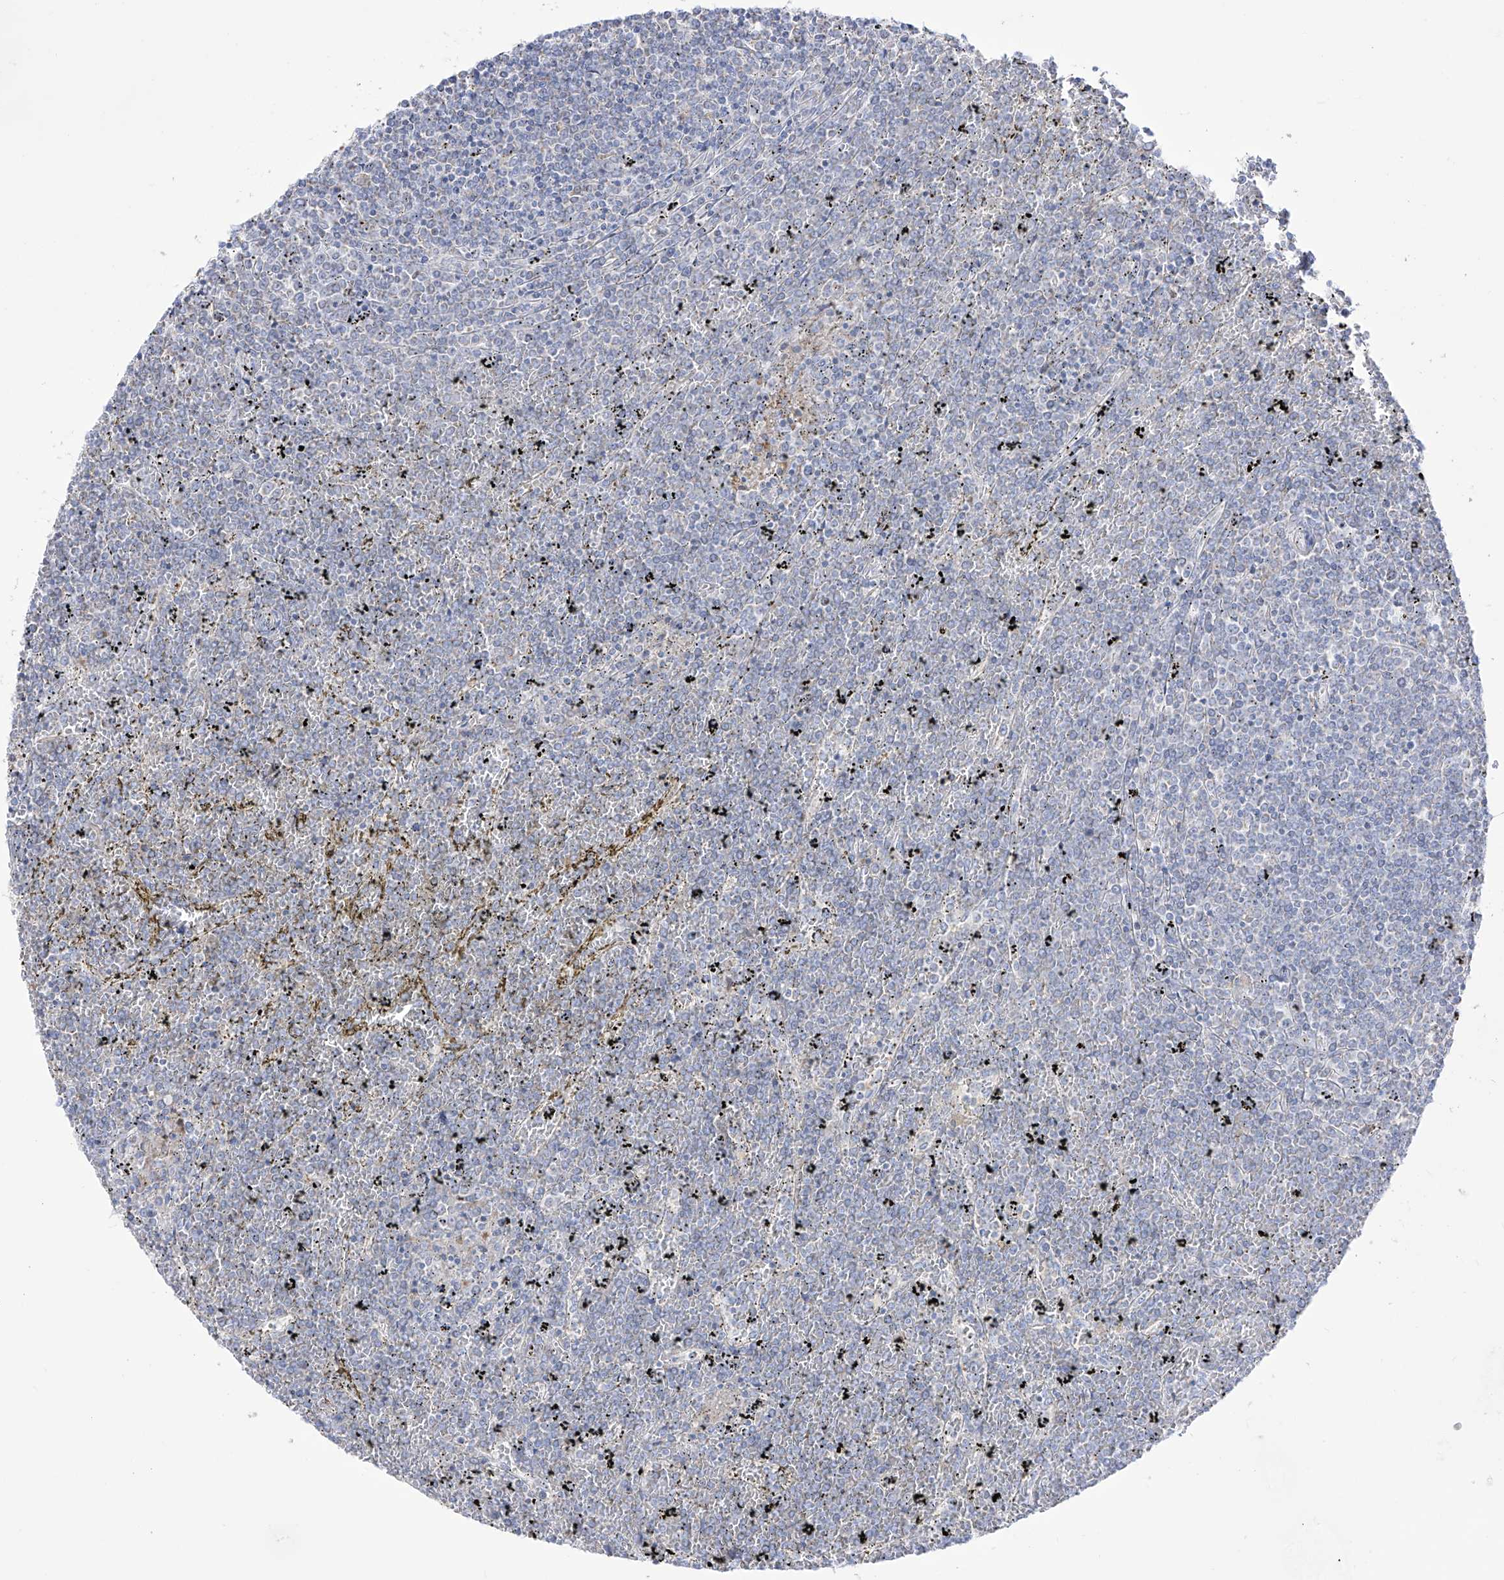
{"staining": {"intensity": "negative", "quantity": "none", "location": "none"}, "tissue": "lymphoma", "cell_type": "Tumor cells", "image_type": "cancer", "snomed": [{"axis": "morphology", "description": "Malignant lymphoma, non-Hodgkin's type, Low grade"}, {"axis": "topography", "description": "Spleen"}], "caption": "Tumor cells show no significant positivity in malignant lymphoma, non-Hodgkin's type (low-grade).", "gene": "RCHY1", "patient": {"sex": "female", "age": 19}}